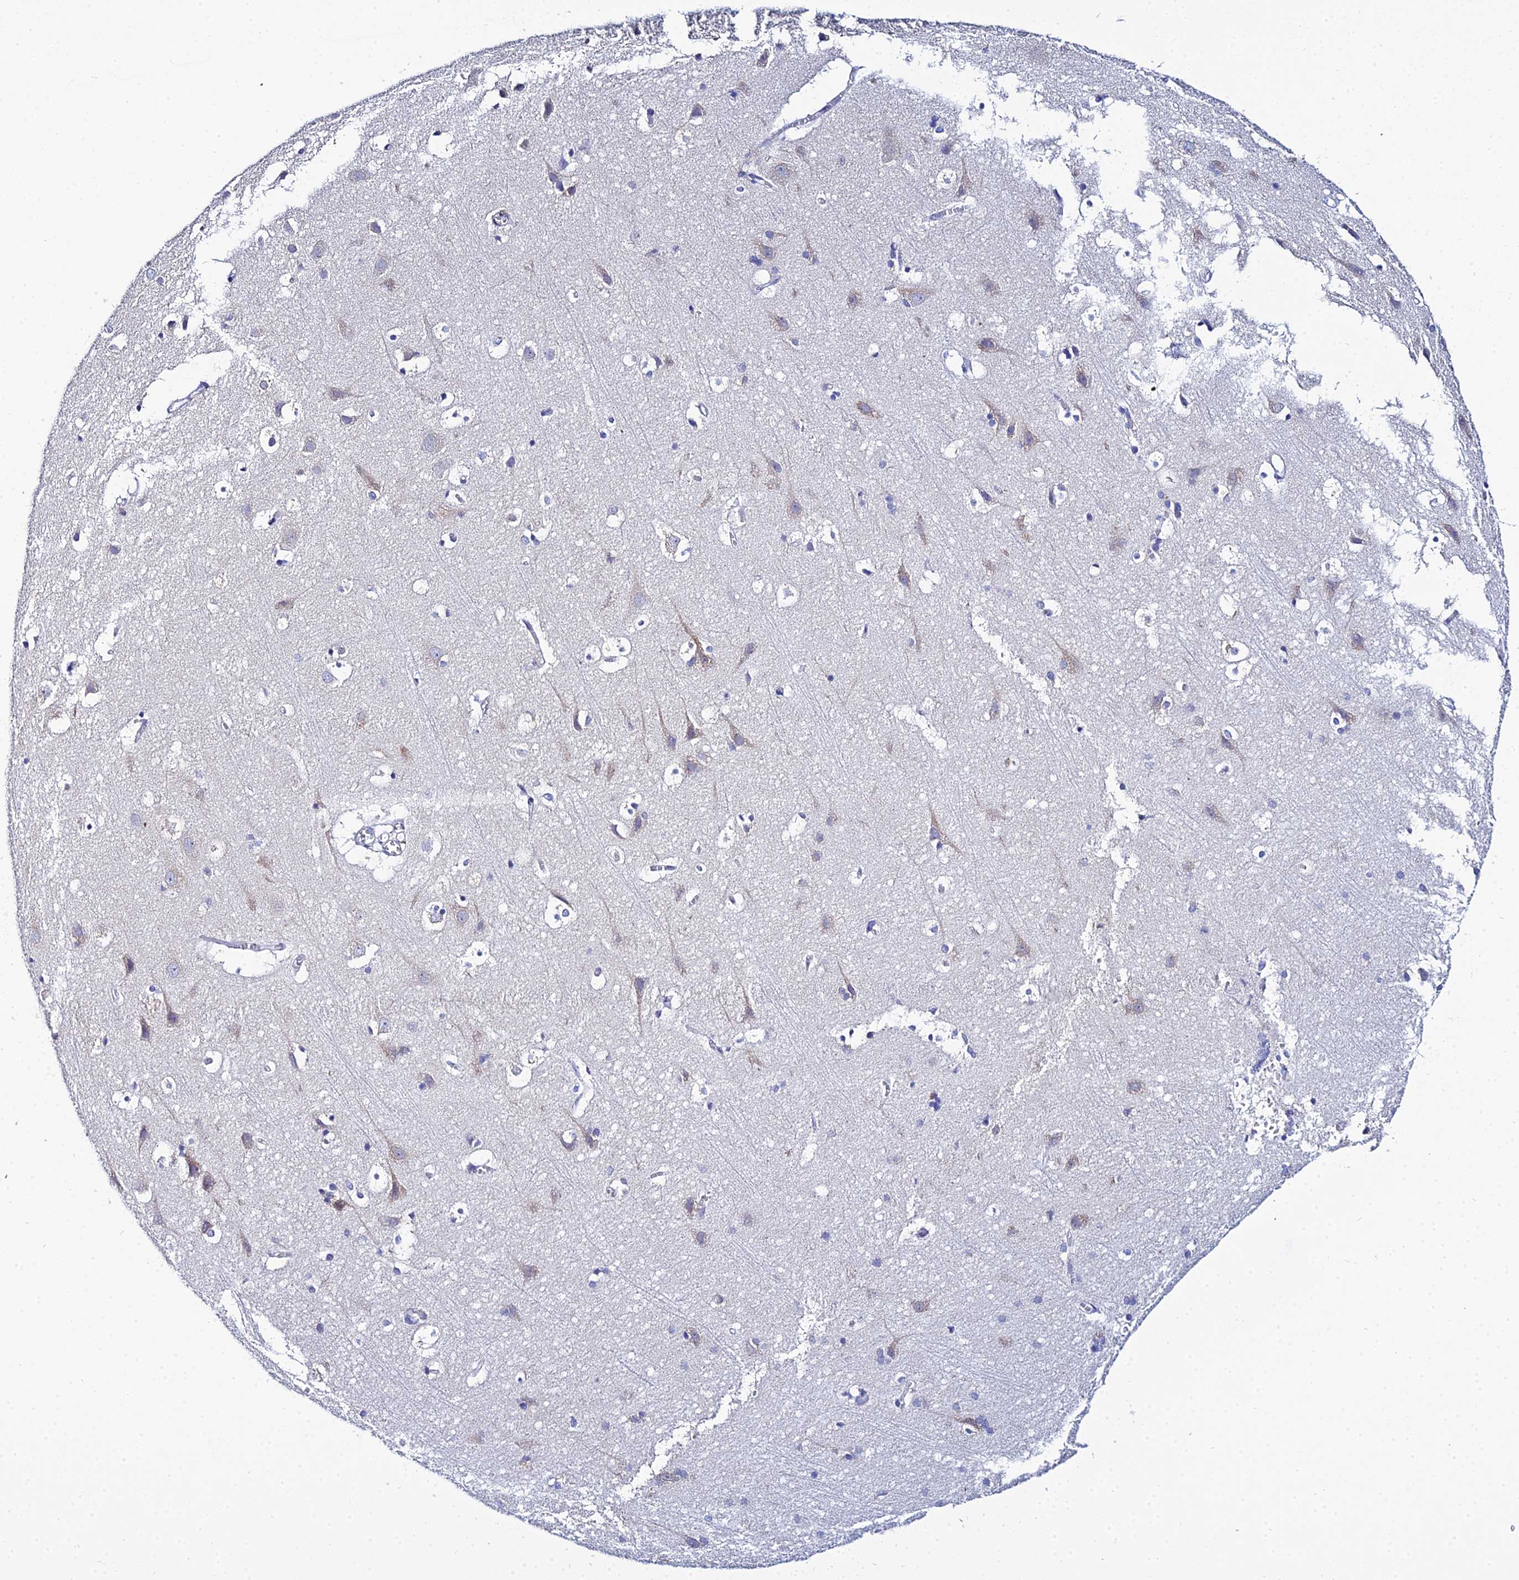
{"staining": {"intensity": "negative", "quantity": "none", "location": "none"}, "tissue": "cerebral cortex", "cell_type": "Endothelial cells", "image_type": "normal", "snomed": [{"axis": "morphology", "description": "Normal tissue, NOS"}, {"axis": "topography", "description": "Cerebral cortex"}], "caption": "Immunohistochemistry (IHC) histopathology image of unremarkable human cerebral cortex stained for a protein (brown), which shows no staining in endothelial cells.", "gene": "ZXDA", "patient": {"sex": "male", "age": 54}}